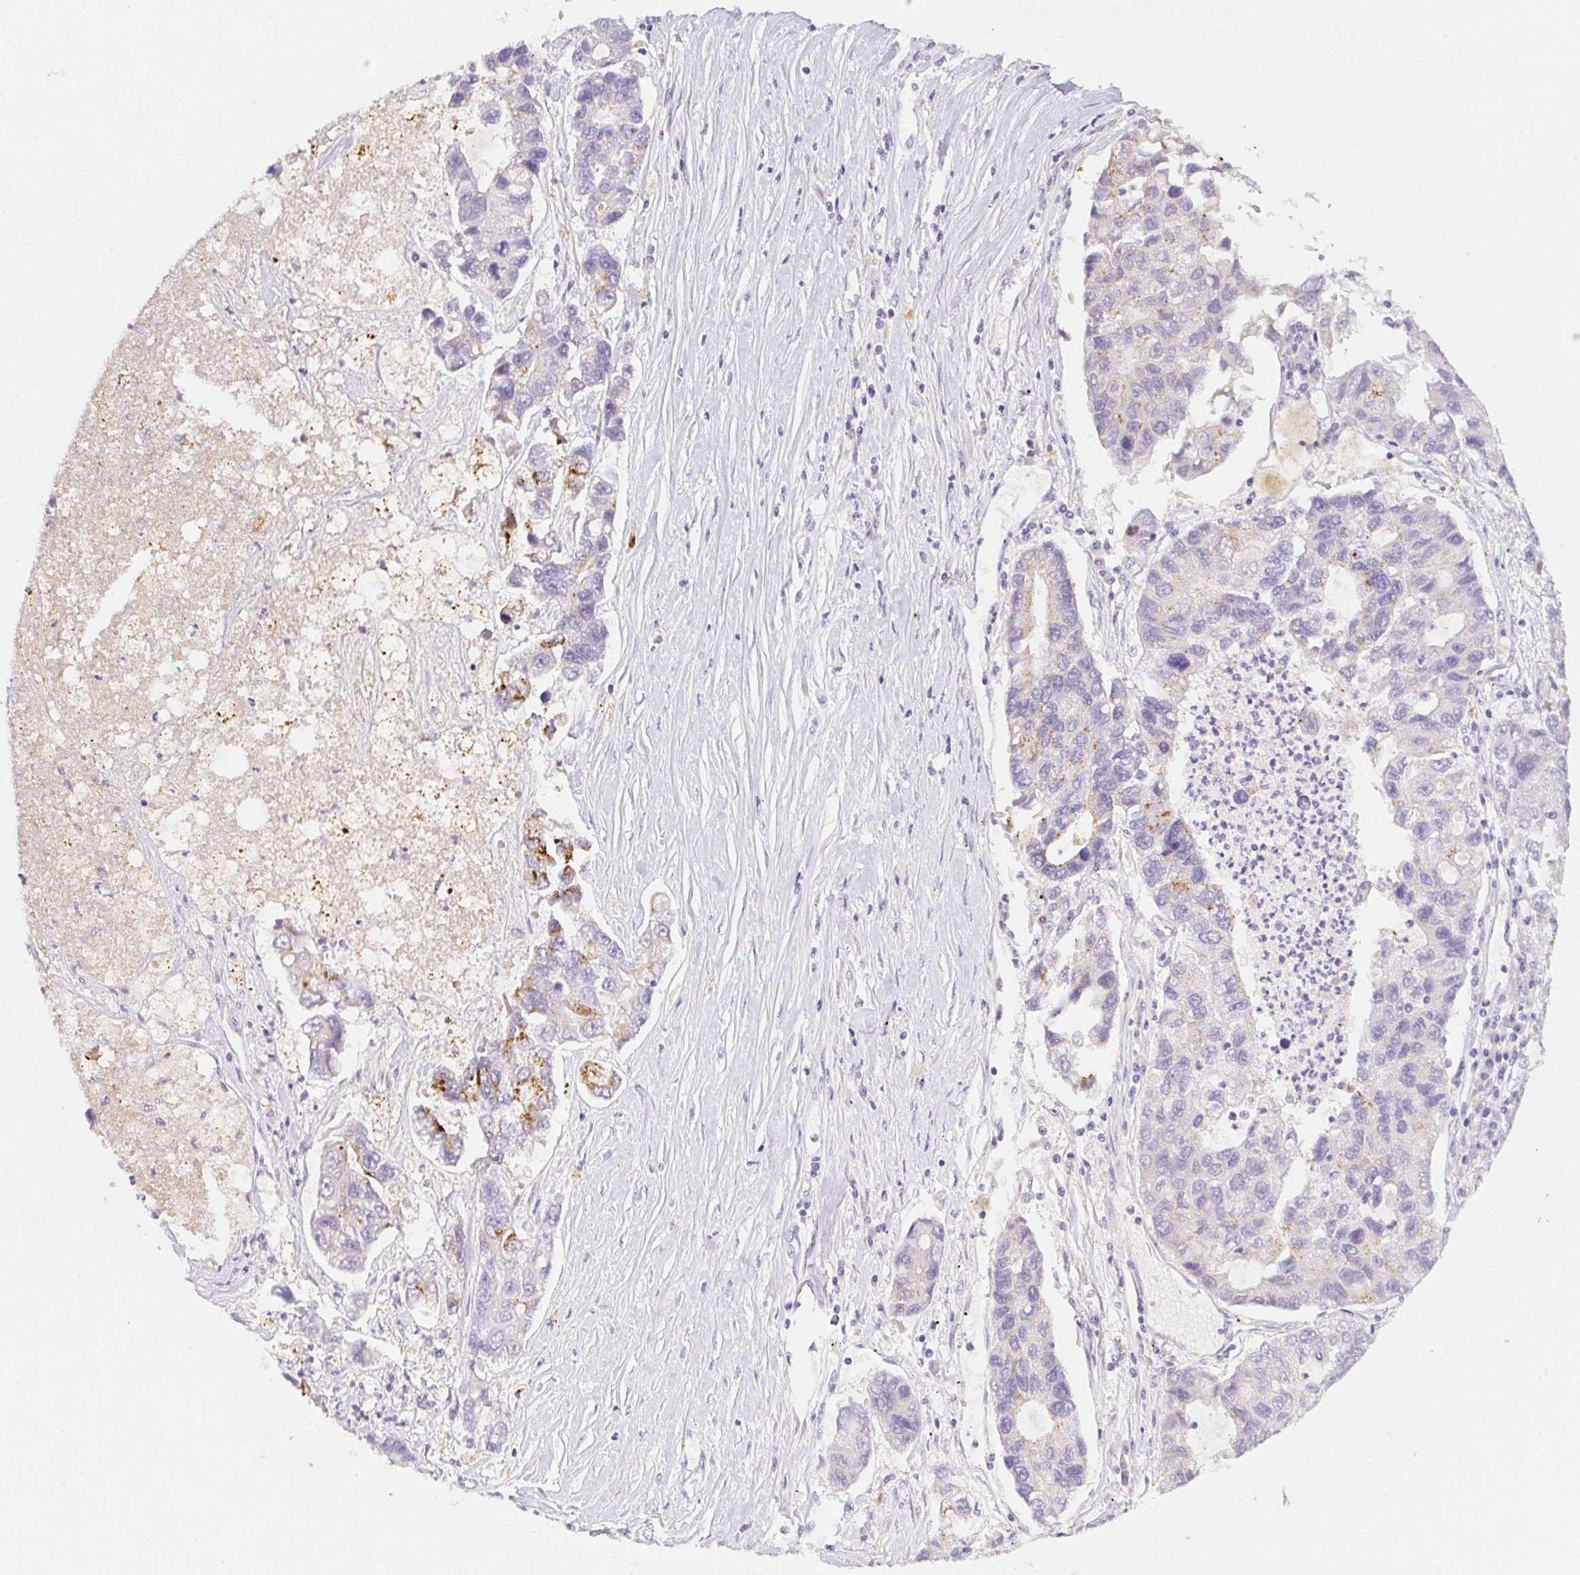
{"staining": {"intensity": "moderate", "quantity": "<25%", "location": "cytoplasmic/membranous"}, "tissue": "lung cancer", "cell_type": "Tumor cells", "image_type": "cancer", "snomed": [{"axis": "morphology", "description": "Adenocarcinoma, NOS"}, {"axis": "topography", "description": "Bronchus"}, {"axis": "topography", "description": "Lung"}], "caption": "Human adenocarcinoma (lung) stained with a brown dye exhibits moderate cytoplasmic/membranous positive staining in about <25% of tumor cells.", "gene": "ITIH2", "patient": {"sex": "female", "age": 51}}